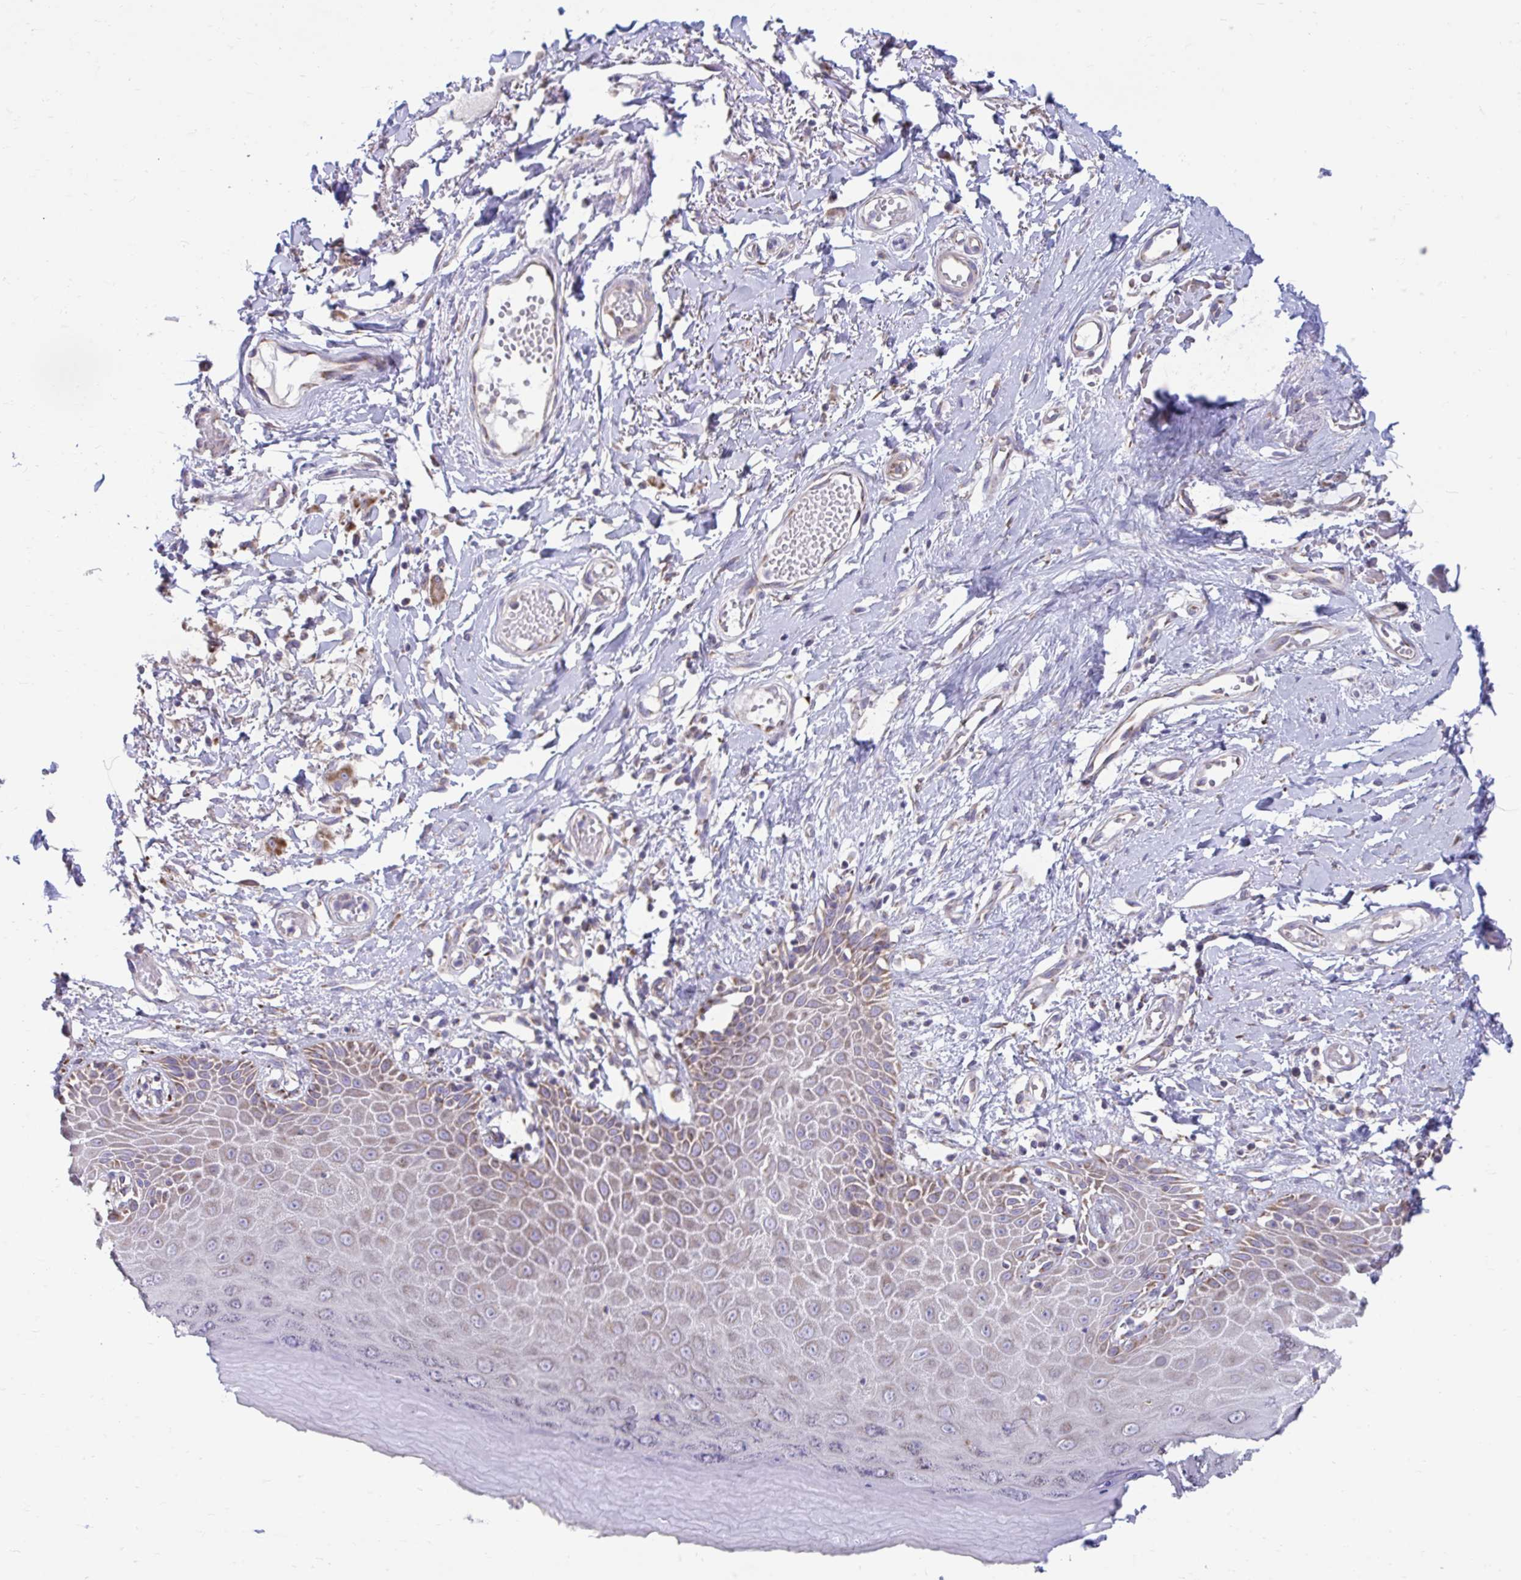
{"staining": {"intensity": "moderate", "quantity": "25%-75%", "location": "cytoplasmic/membranous"}, "tissue": "skin", "cell_type": "Epidermal cells", "image_type": "normal", "snomed": [{"axis": "morphology", "description": "Normal tissue, NOS"}, {"axis": "topography", "description": "Anal"}, {"axis": "topography", "description": "Peripheral nerve tissue"}], "caption": "Immunohistochemistry (DAB) staining of unremarkable skin displays moderate cytoplasmic/membranous protein positivity in about 25%-75% of epidermal cells.", "gene": "LINGO4", "patient": {"sex": "male", "age": 78}}